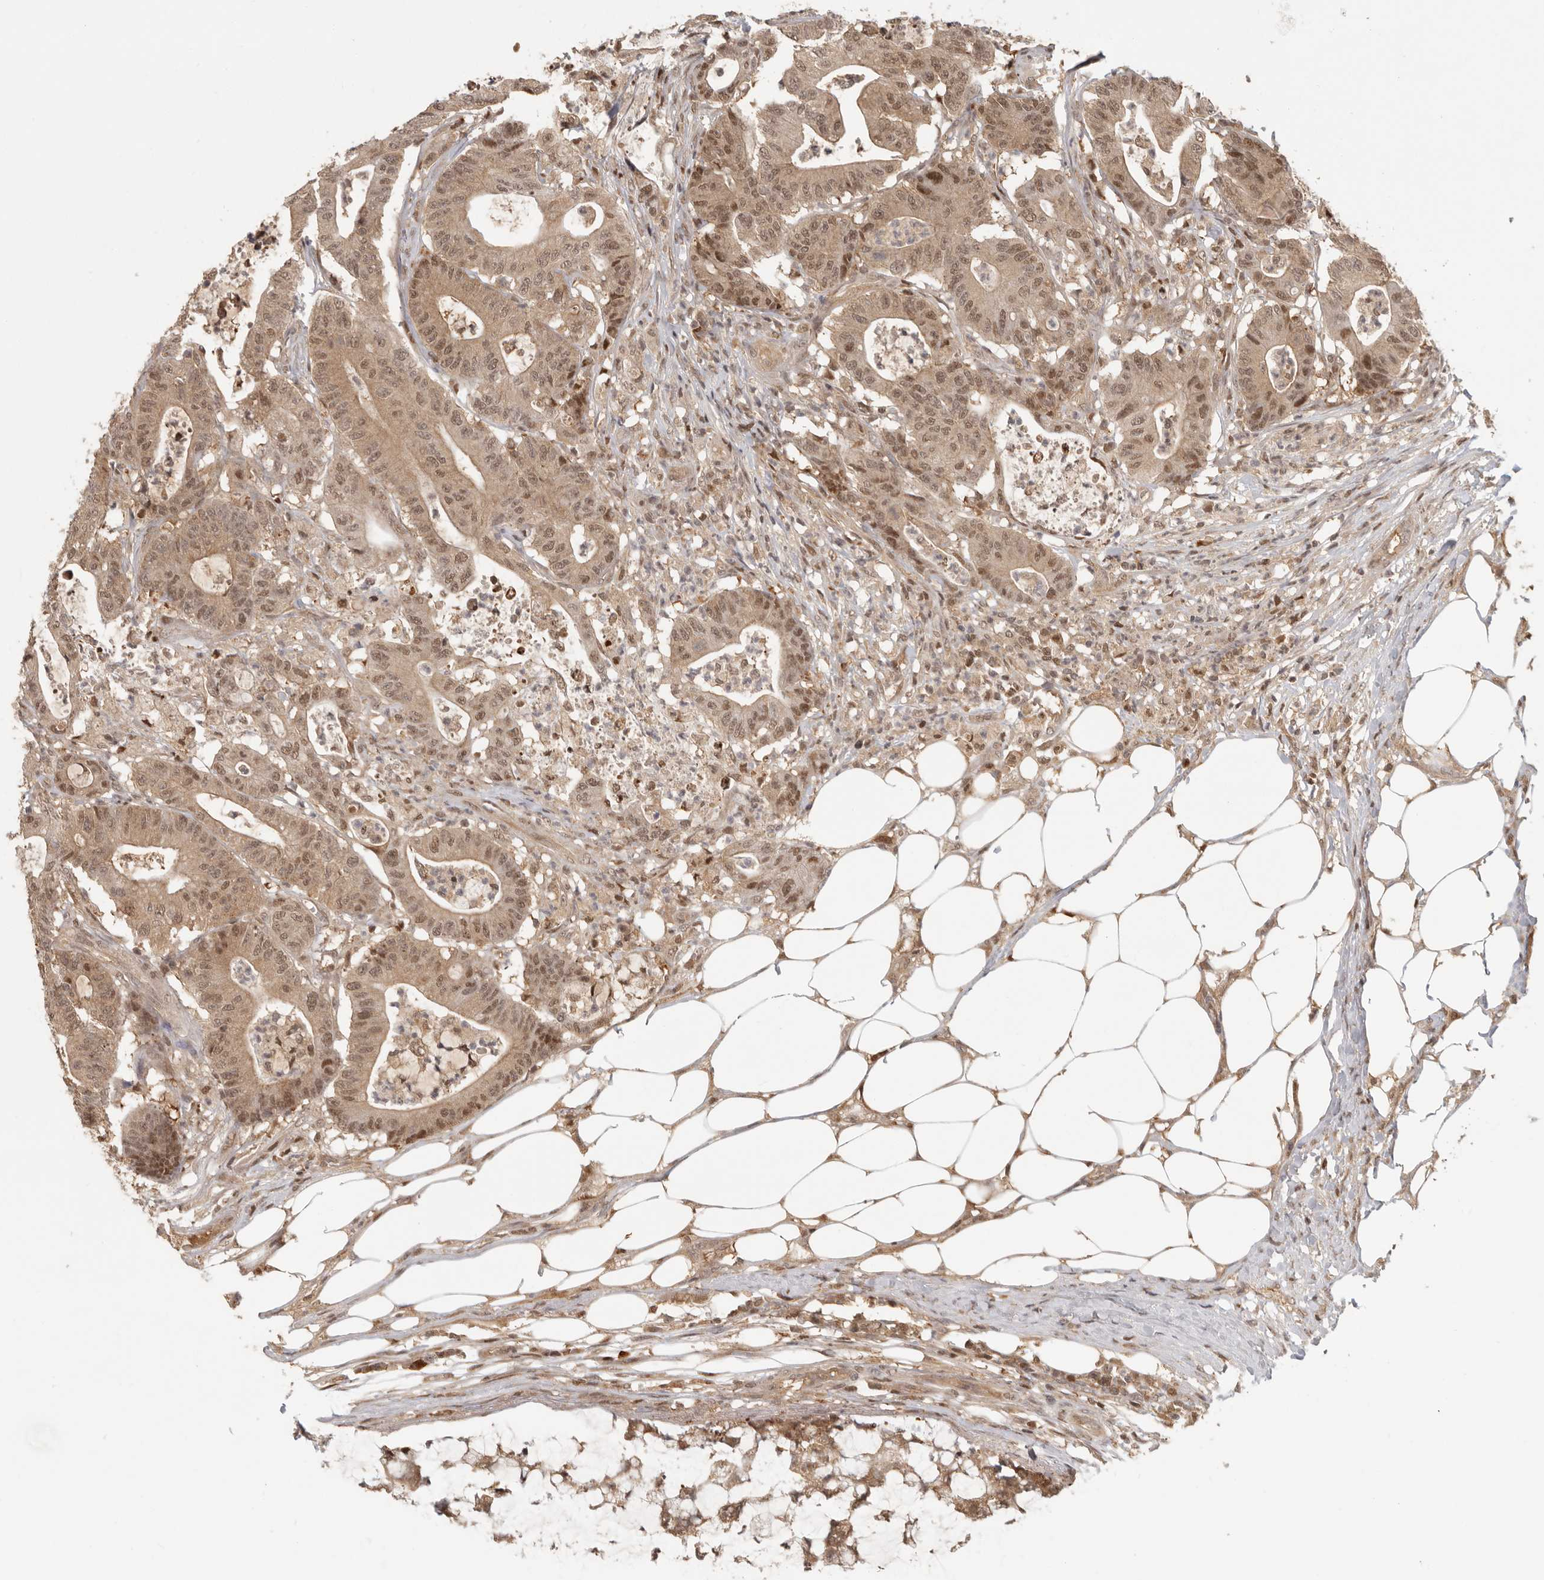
{"staining": {"intensity": "moderate", "quantity": ">75%", "location": "cytoplasmic/membranous,nuclear"}, "tissue": "colorectal cancer", "cell_type": "Tumor cells", "image_type": "cancer", "snomed": [{"axis": "morphology", "description": "Adenocarcinoma, NOS"}, {"axis": "topography", "description": "Colon"}], "caption": "Immunohistochemistry of colorectal cancer (adenocarcinoma) demonstrates medium levels of moderate cytoplasmic/membranous and nuclear expression in approximately >75% of tumor cells. The staining was performed using DAB (3,3'-diaminobenzidine), with brown indicating positive protein expression. Nuclei are stained blue with hematoxylin.", "gene": "PSMA5", "patient": {"sex": "female", "age": 84}}